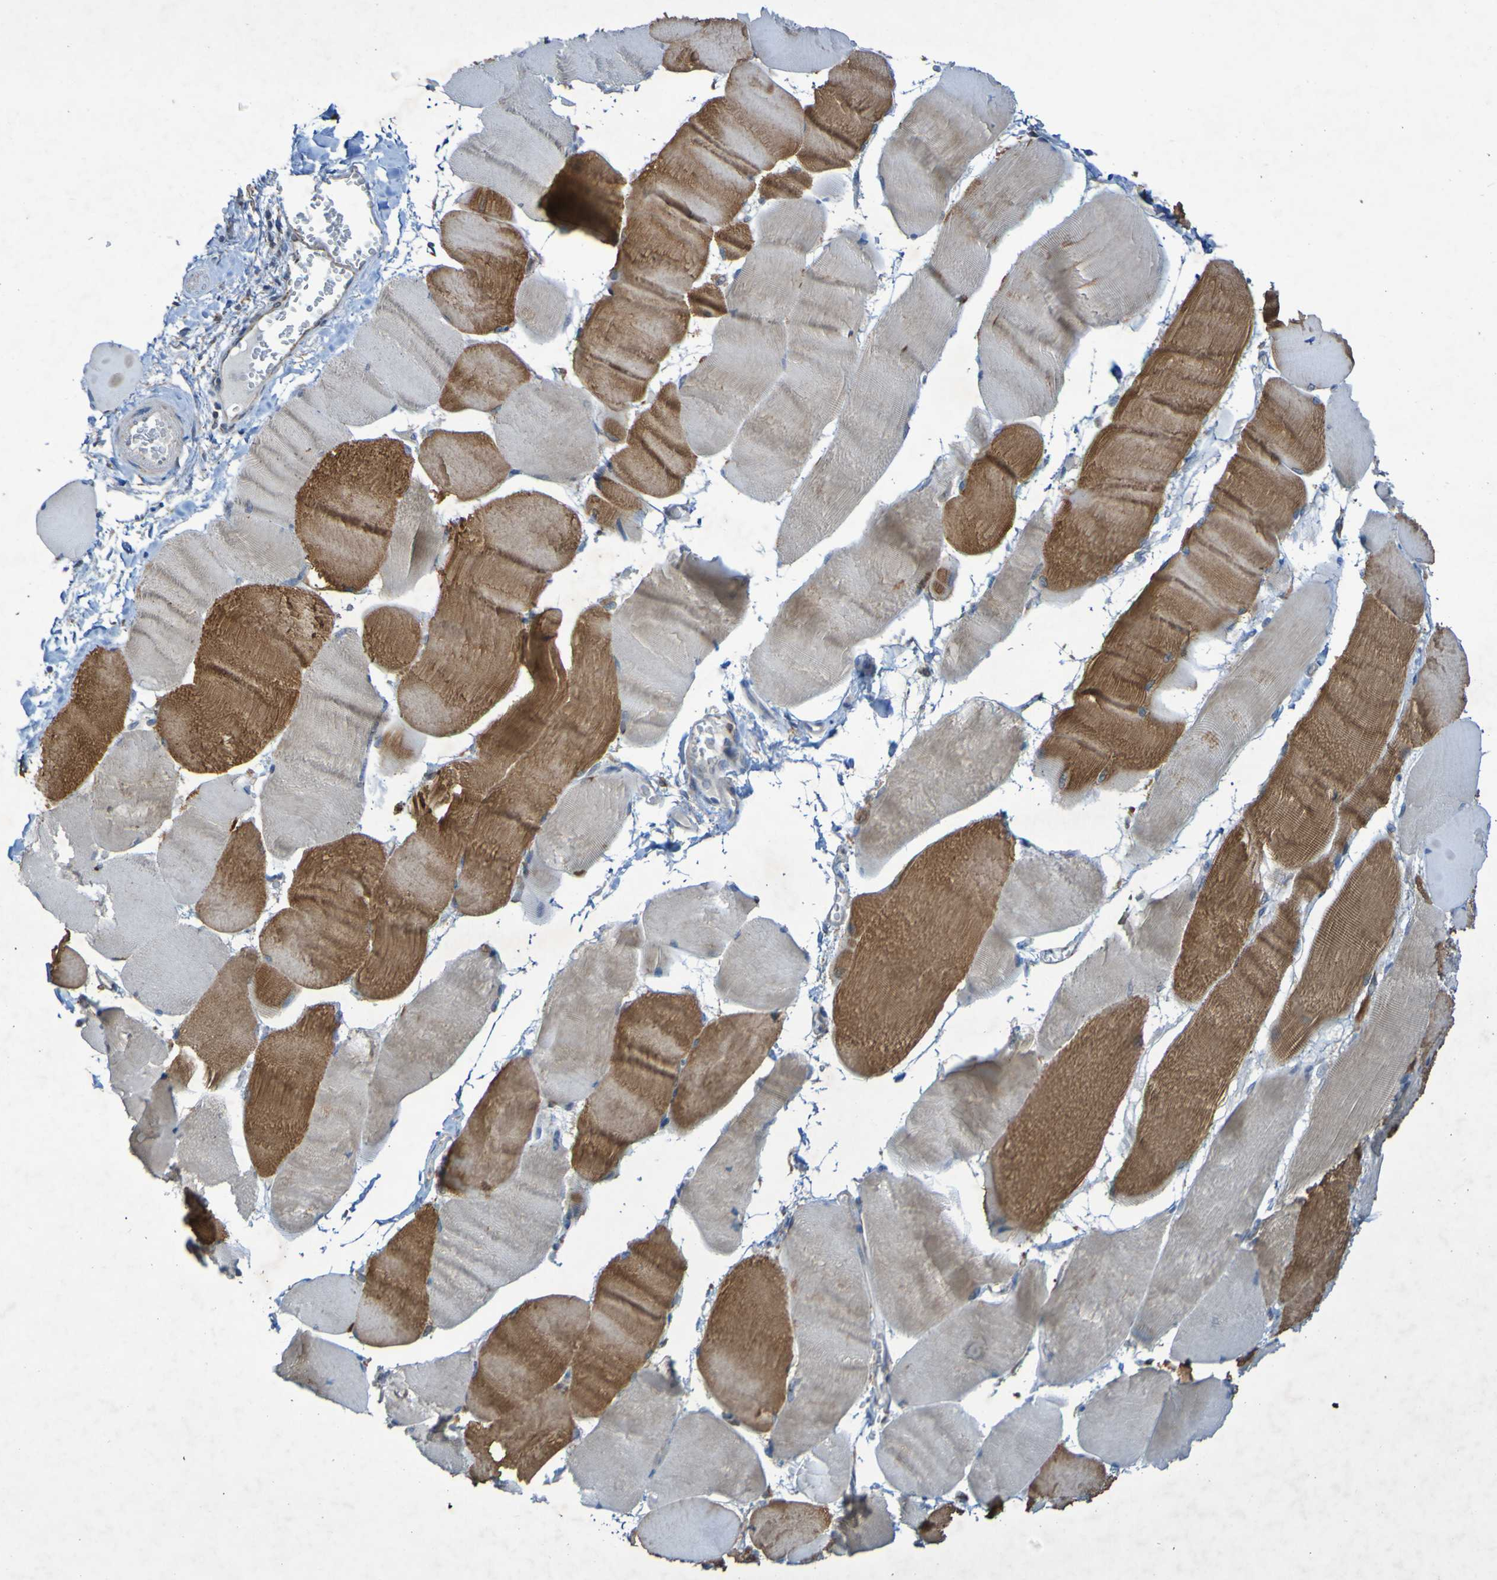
{"staining": {"intensity": "moderate", "quantity": ">75%", "location": "cytoplasmic/membranous"}, "tissue": "skeletal muscle", "cell_type": "Myocytes", "image_type": "normal", "snomed": [{"axis": "morphology", "description": "Normal tissue, NOS"}, {"axis": "morphology", "description": "Squamous cell carcinoma, NOS"}, {"axis": "topography", "description": "Skeletal muscle"}], "caption": "Protein analysis of normal skeletal muscle exhibits moderate cytoplasmic/membranous expression in approximately >75% of myocytes. (DAB IHC, brown staining for protein, blue staining for nuclei).", "gene": "CCDC51", "patient": {"sex": "male", "age": 51}}